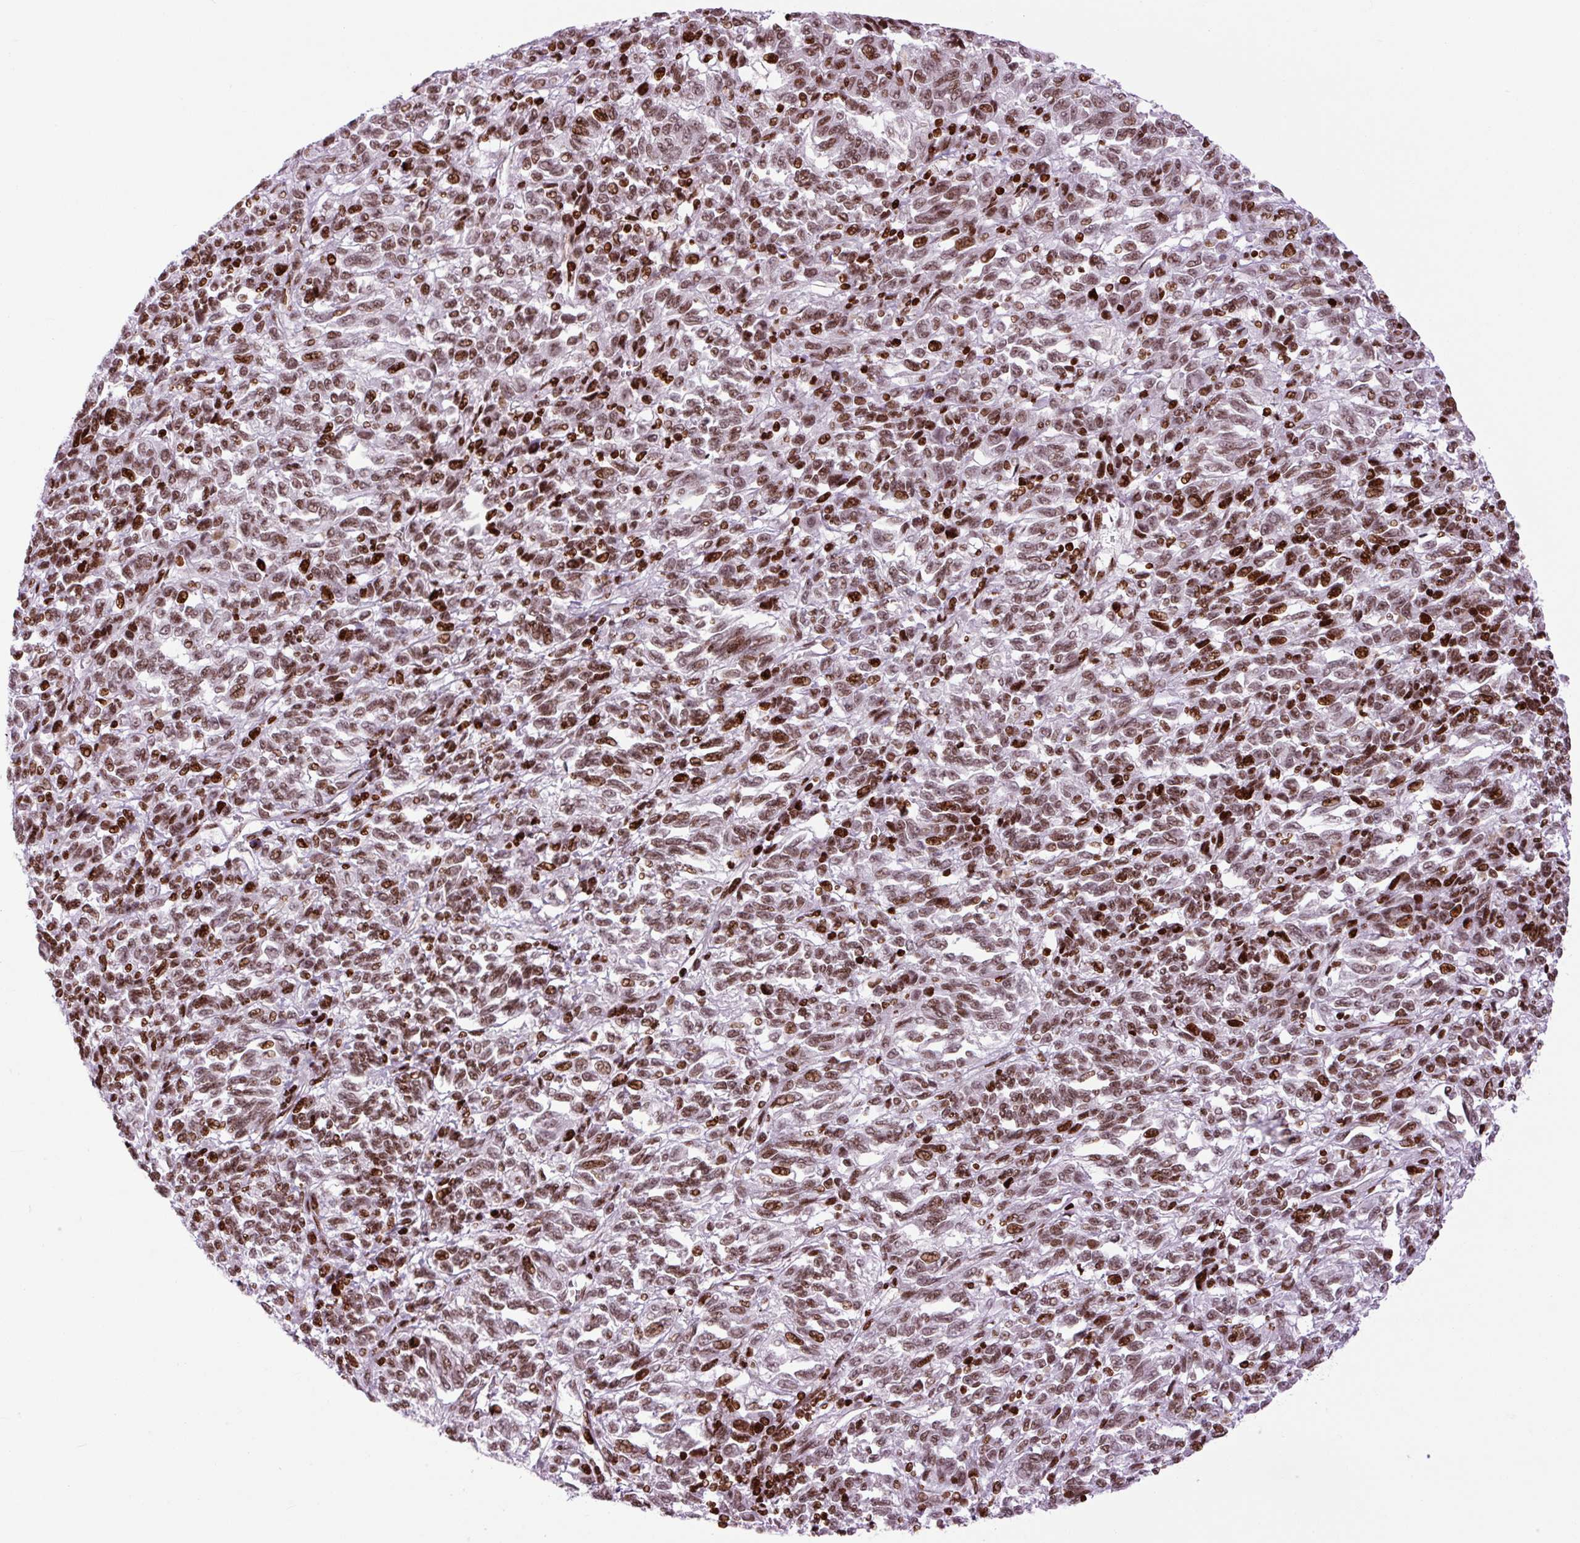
{"staining": {"intensity": "strong", "quantity": ">75%", "location": "nuclear"}, "tissue": "melanoma", "cell_type": "Tumor cells", "image_type": "cancer", "snomed": [{"axis": "morphology", "description": "Malignant melanoma, Metastatic site"}, {"axis": "topography", "description": "Lung"}], "caption": "Tumor cells display strong nuclear staining in approximately >75% of cells in melanoma. The protein is shown in brown color, while the nuclei are stained blue.", "gene": "H1-3", "patient": {"sex": "male", "age": 64}}